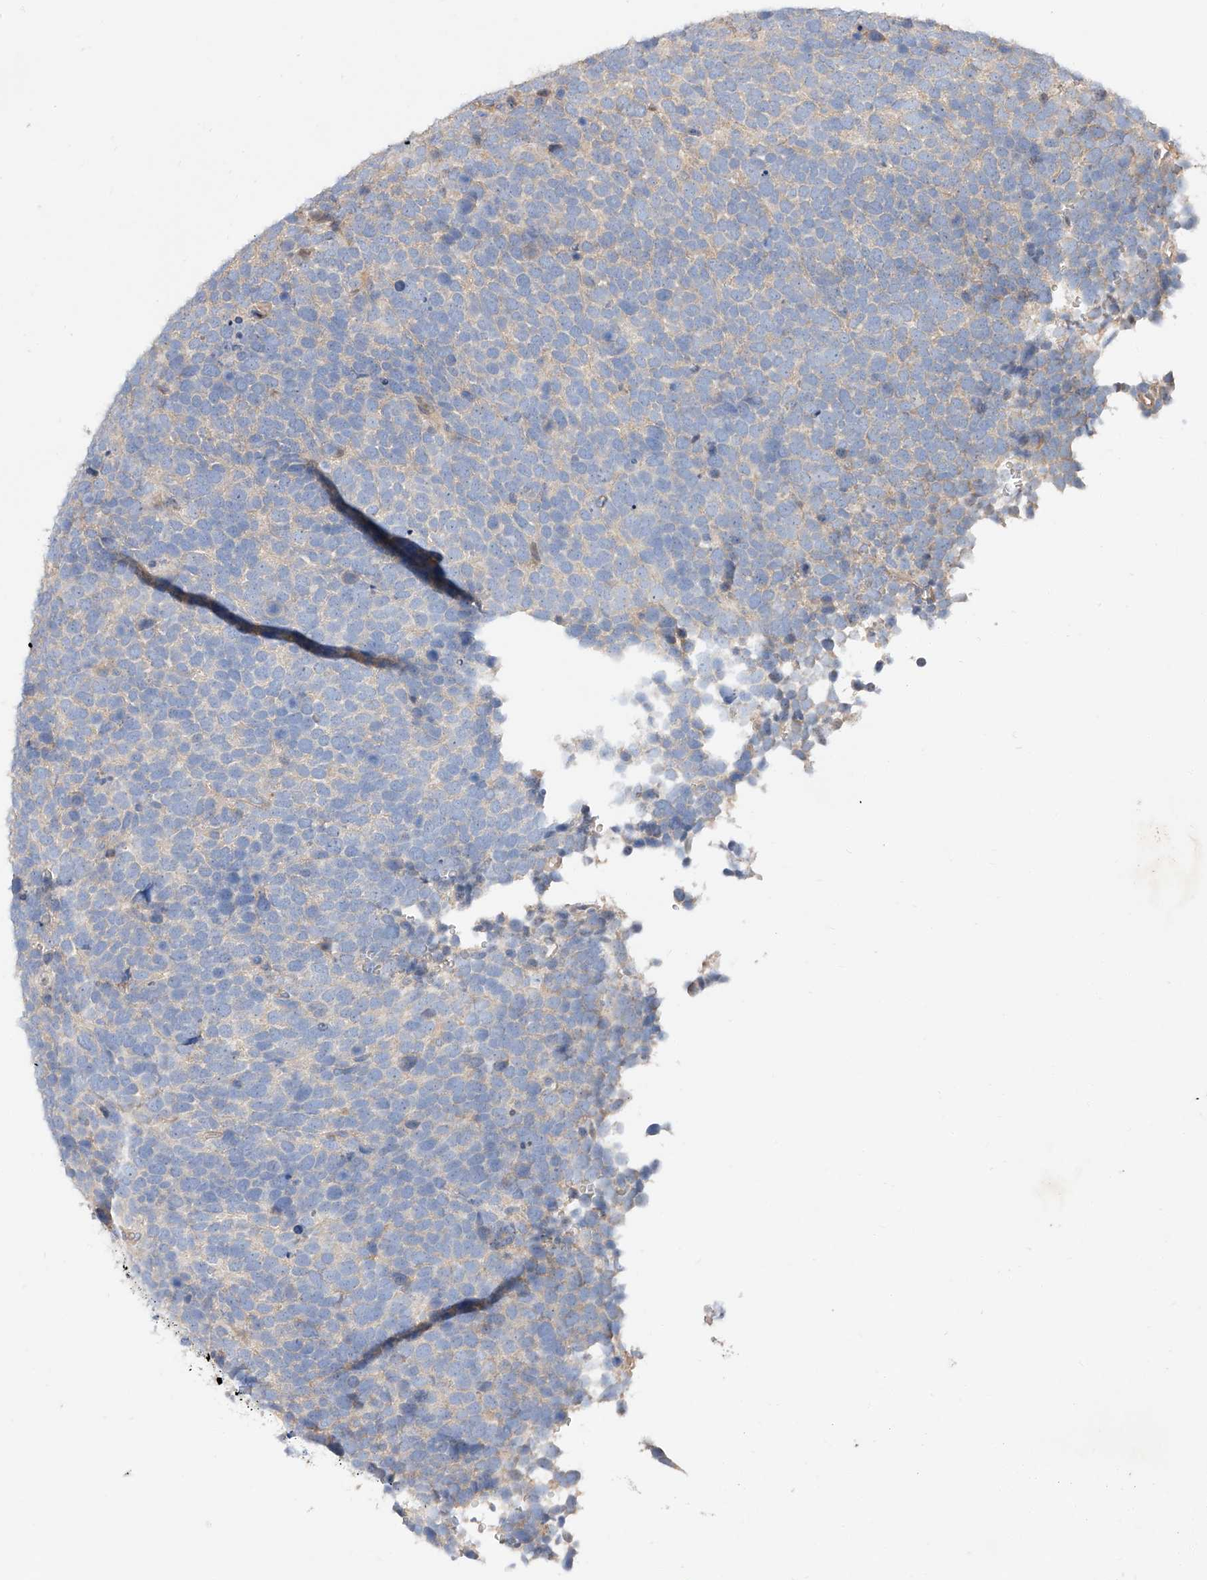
{"staining": {"intensity": "negative", "quantity": "none", "location": "none"}, "tissue": "urothelial cancer", "cell_type": "Tumor cells", "image_type": "cancer", "snomed": [{"axis": "morphology", "description": "Urothelial carcinoma, High grade"}, {"axis": "topography", "description": "Urinary bladder"}], "caption": "The photomicrograph demonstrates no significant staining in tumor cells of urothelial cancer. The staining was performed using DAB (3,3'-diaminobenzidine) to visualize the protein expression in brown, while the nuclei were stained in blue with hematoxylin (Magnification: 20x).", "gene": "DIRAS3", "patient": {"sex": "female", "age": 82}}